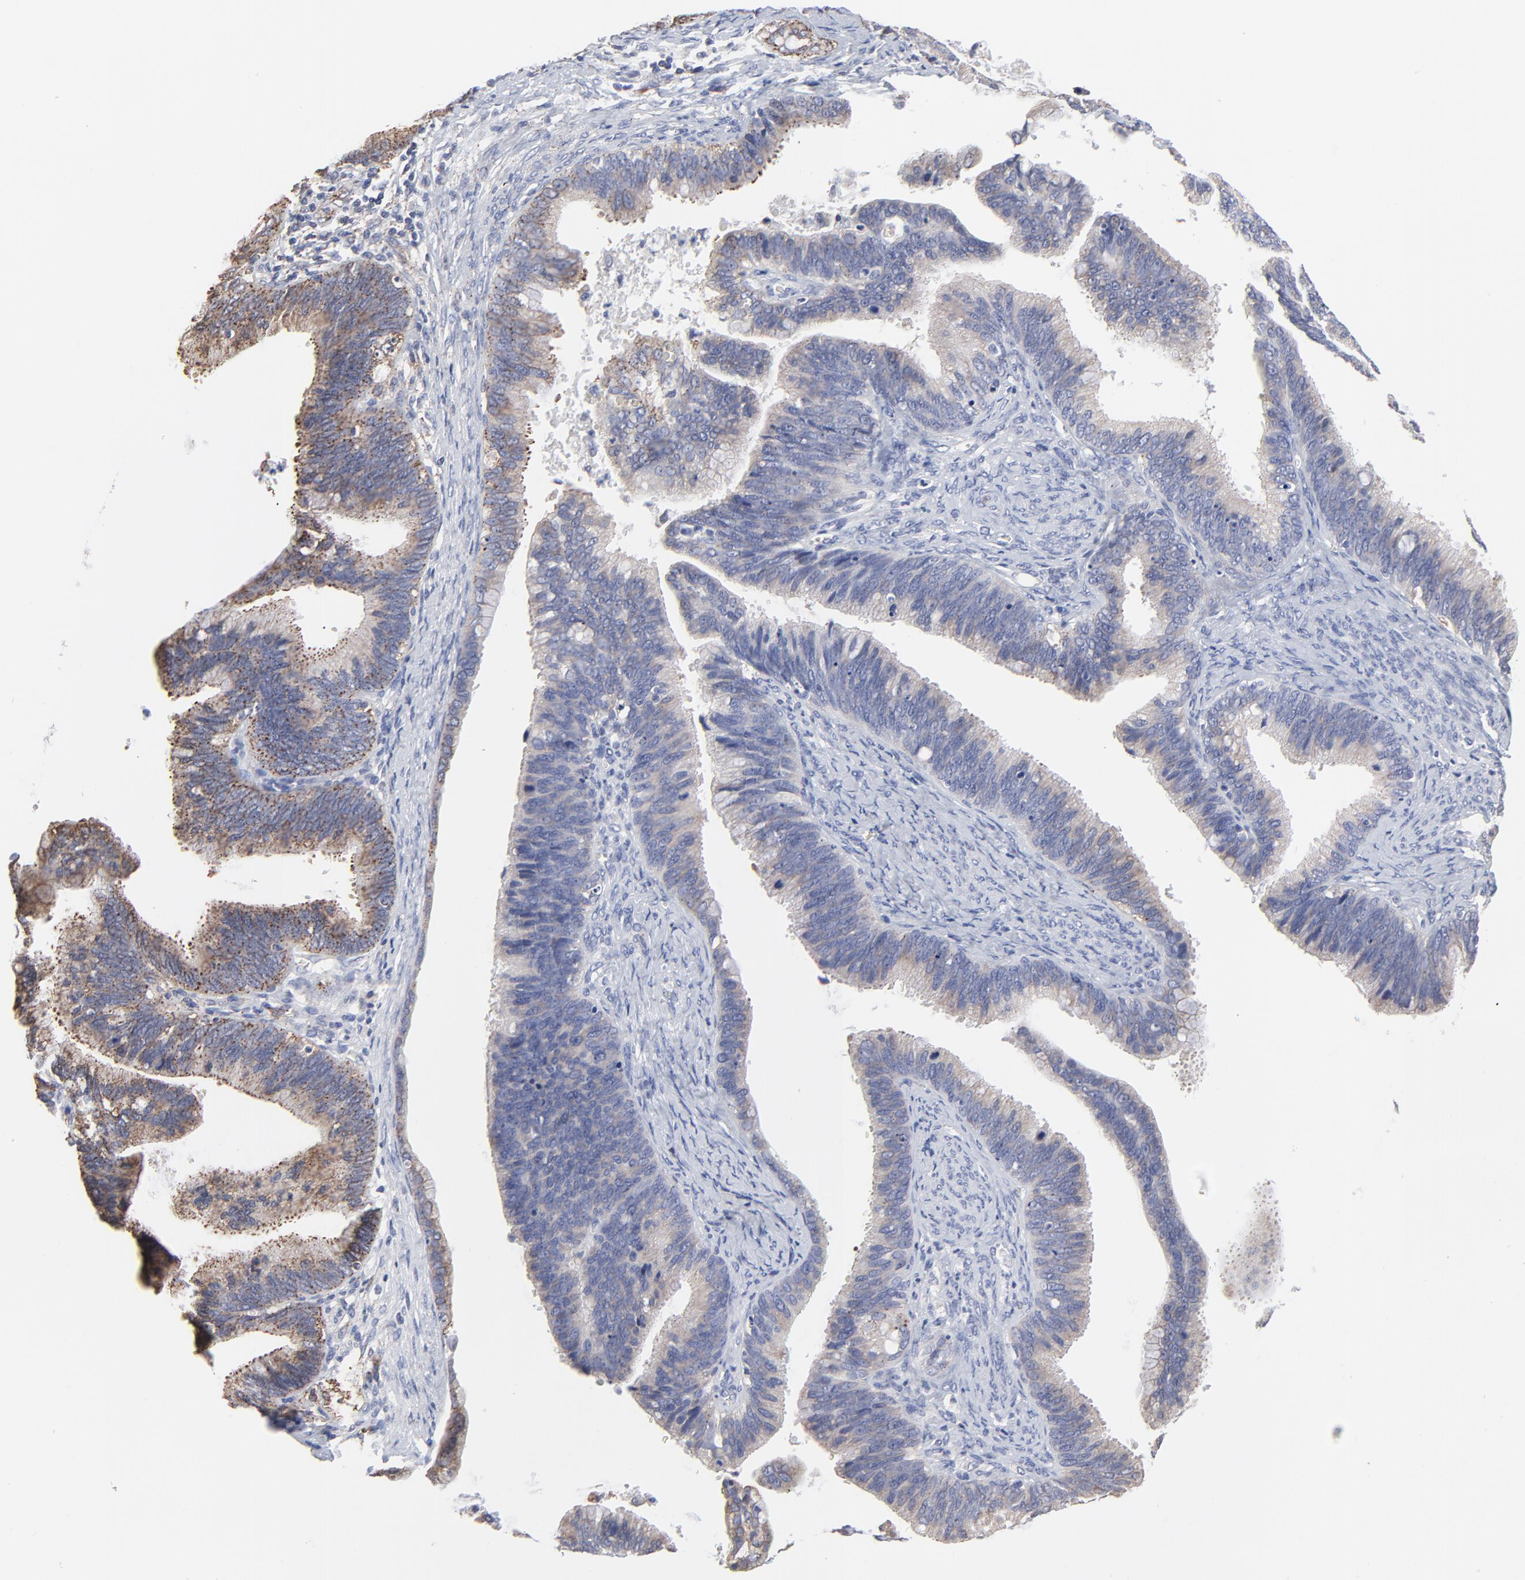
{"staining": {"intensity": "weak", "quantity": ">75%", "location": "cytoplasmic/membranous"}, "tissue": "cervical cancer", "cell_type": "Tumor cells", "image_type": "cancer", "snomed": [{"axis": "morphology", "description": "Adenocarcinoma, NOS"}, {"axis": "topography", "description": "Cervix"}], "caption": "This image displays IHC staining of adenocarcinoma (cervical), with low weak cytoplasmic/membranous staining in approximately >75% of tumor cells.", "gene": "TRIM22", "patient": {"sex": "female", "age": 47}}